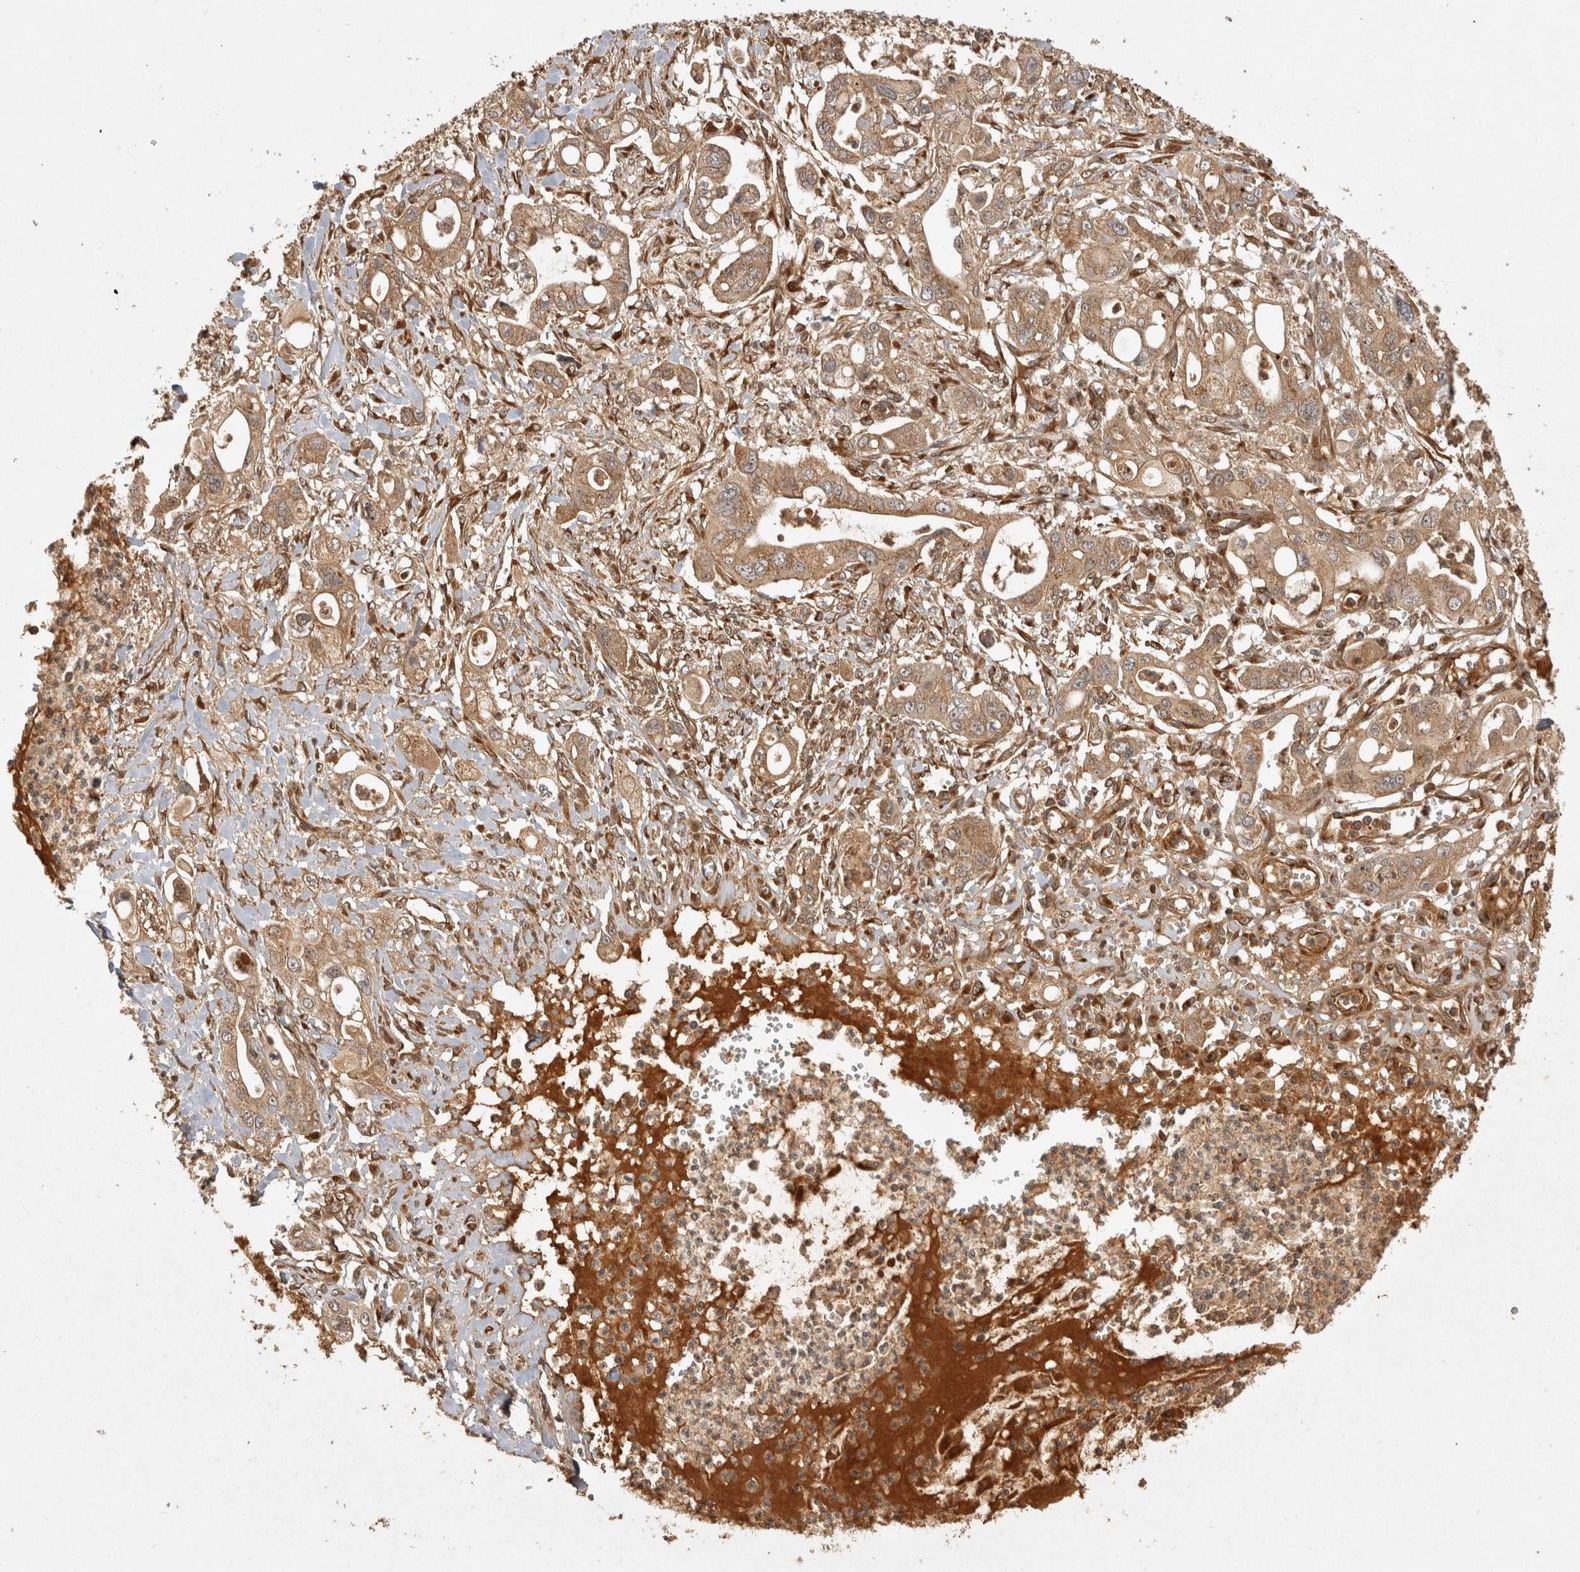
{"staining": {"intensity": "moderate", "quantity": ">75%", "location": "cytoplasmic/membranous"}, "tissue": "pancreatic cancer", "cell_type": "Tumor cells", "image_type": "cancer", "snomed": [{"axis": "morphology", "description": "Adenocarcinoma, NOS"}, {"axis": "topography", "description": "Pancreas"}], "caption": "Immunohistochemistry image of neoplastic tissue: human adenocarcinoma (pancreatic) stained using immunohistochemistry demonstrates medium levels of moderate protein expression localized specifically in the cytoplasmic/membranous of tumor cells, appearing as a cytoplasmic/membranous brown color.", "gene": "CAMSAP2", "patient": {"sex": "male", "age": 68}}